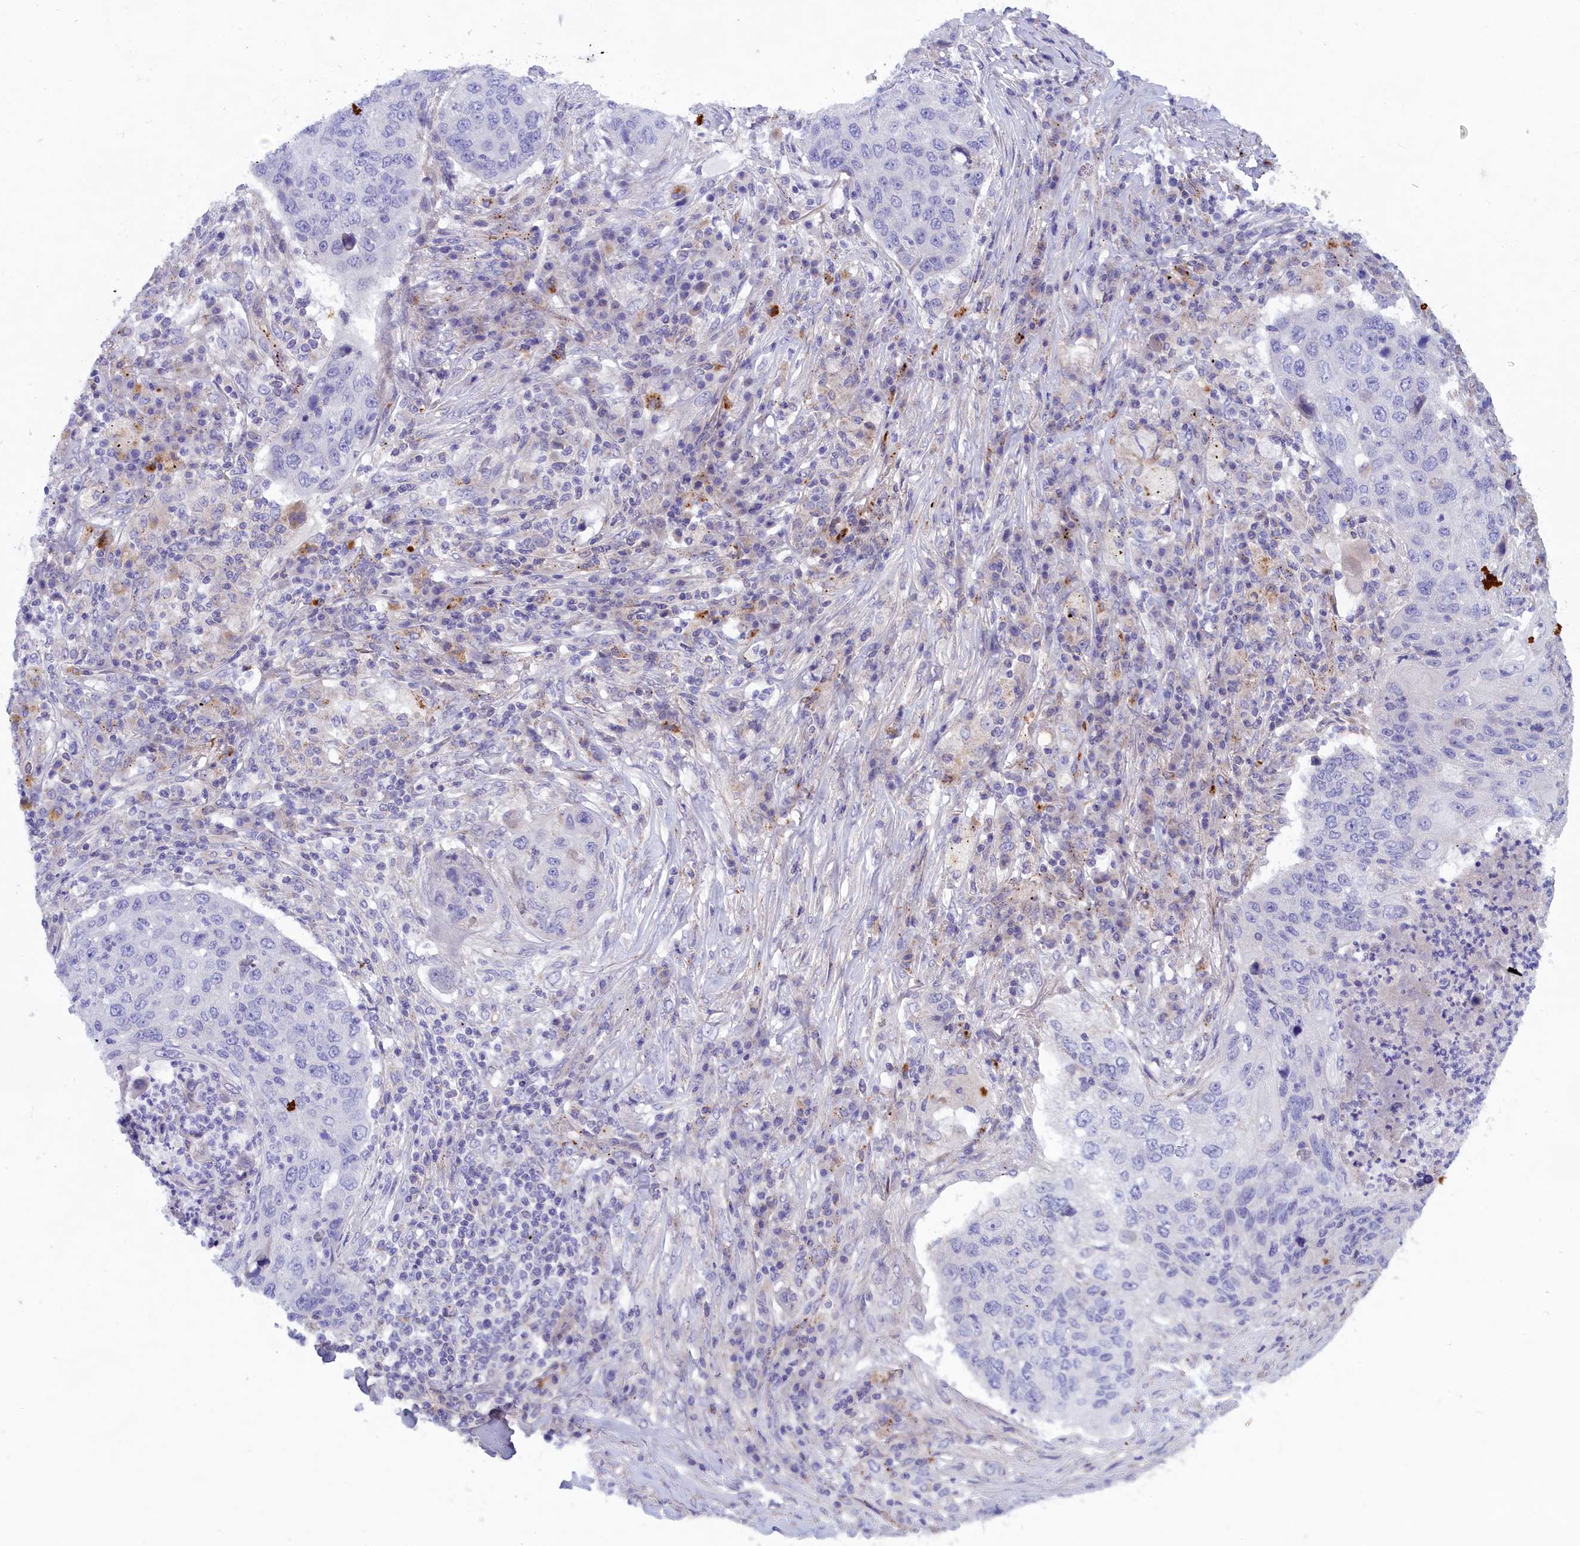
{"staining": {"intensity": "negative", "quantity": "none", "location": "none"}, "tissue": "lung cancer", "cell_type": "Tumor cells", "image_type": "cancer", "snomed": [{"axis": "morphology", "description": "Squamous cell carcinoma, NOS"}, {"axis": "topography", "description": "Lung"}], "caption": "A high-resolution image shows immunohistochemistry (IHC) staining of squamous cell carcinoma (lung), which shows no significant staining in tumor cells.", "gene": "WDR6", "patient": {"sex": "female", "age": 63}}